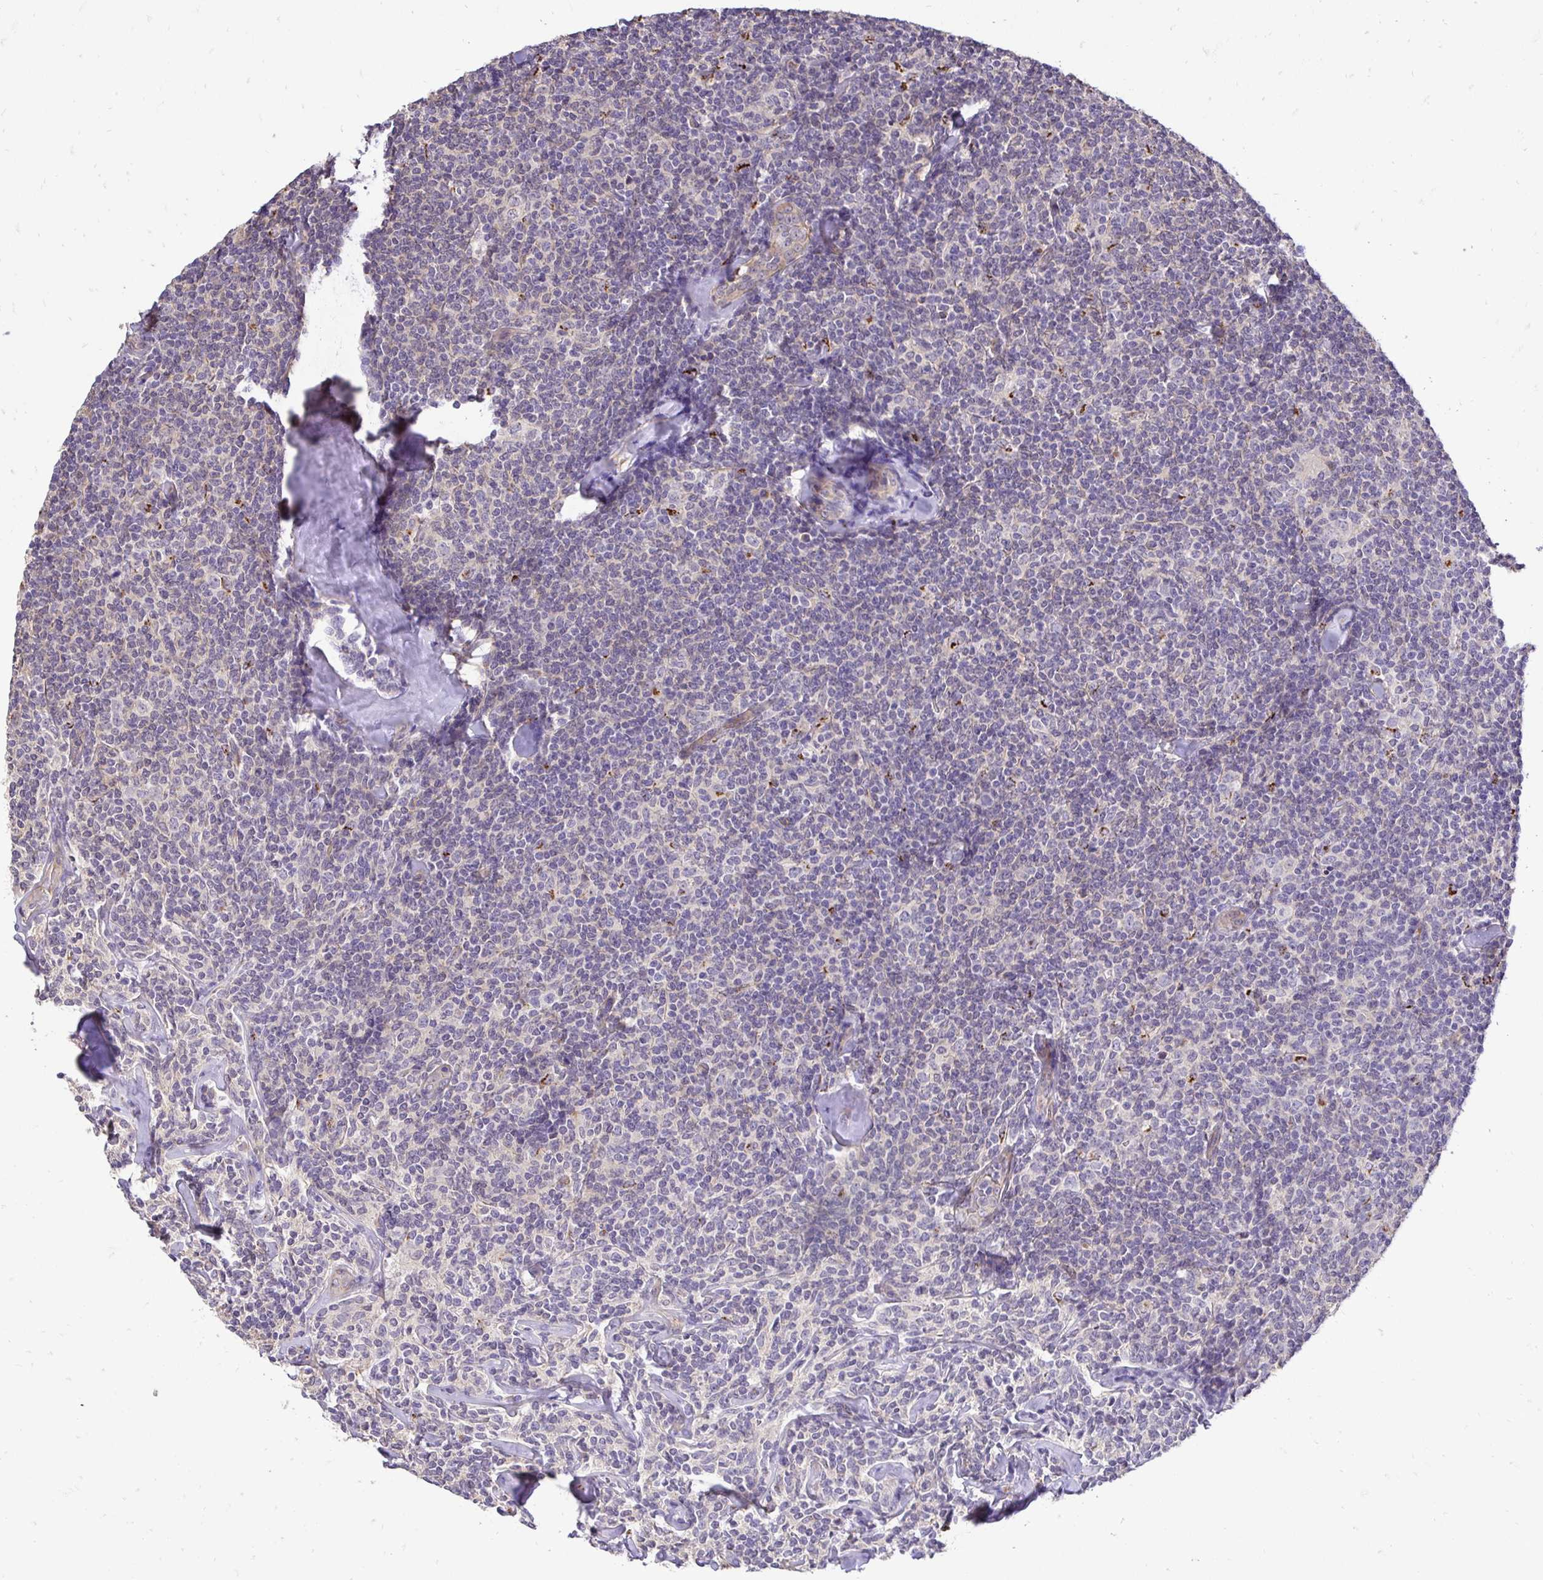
{"staining": {"intensity": "negative", "quantity": "none", "location": "none"}, "tissue": "lymphoma", "cell_type": "Tumor cells", "image_type": "cancer", "snomed": [{"axis": "morphology", "description": "Malignant lymphoma, non-Hodgkin's type, Low grade"}, {"axis": "topography", "description": "Lymph node"}], "caption": "There is no significant positivity in tumor cells of lymphoma.", "gene": "SLC9A1", "patient": {"sex": "female", "age": 56}}